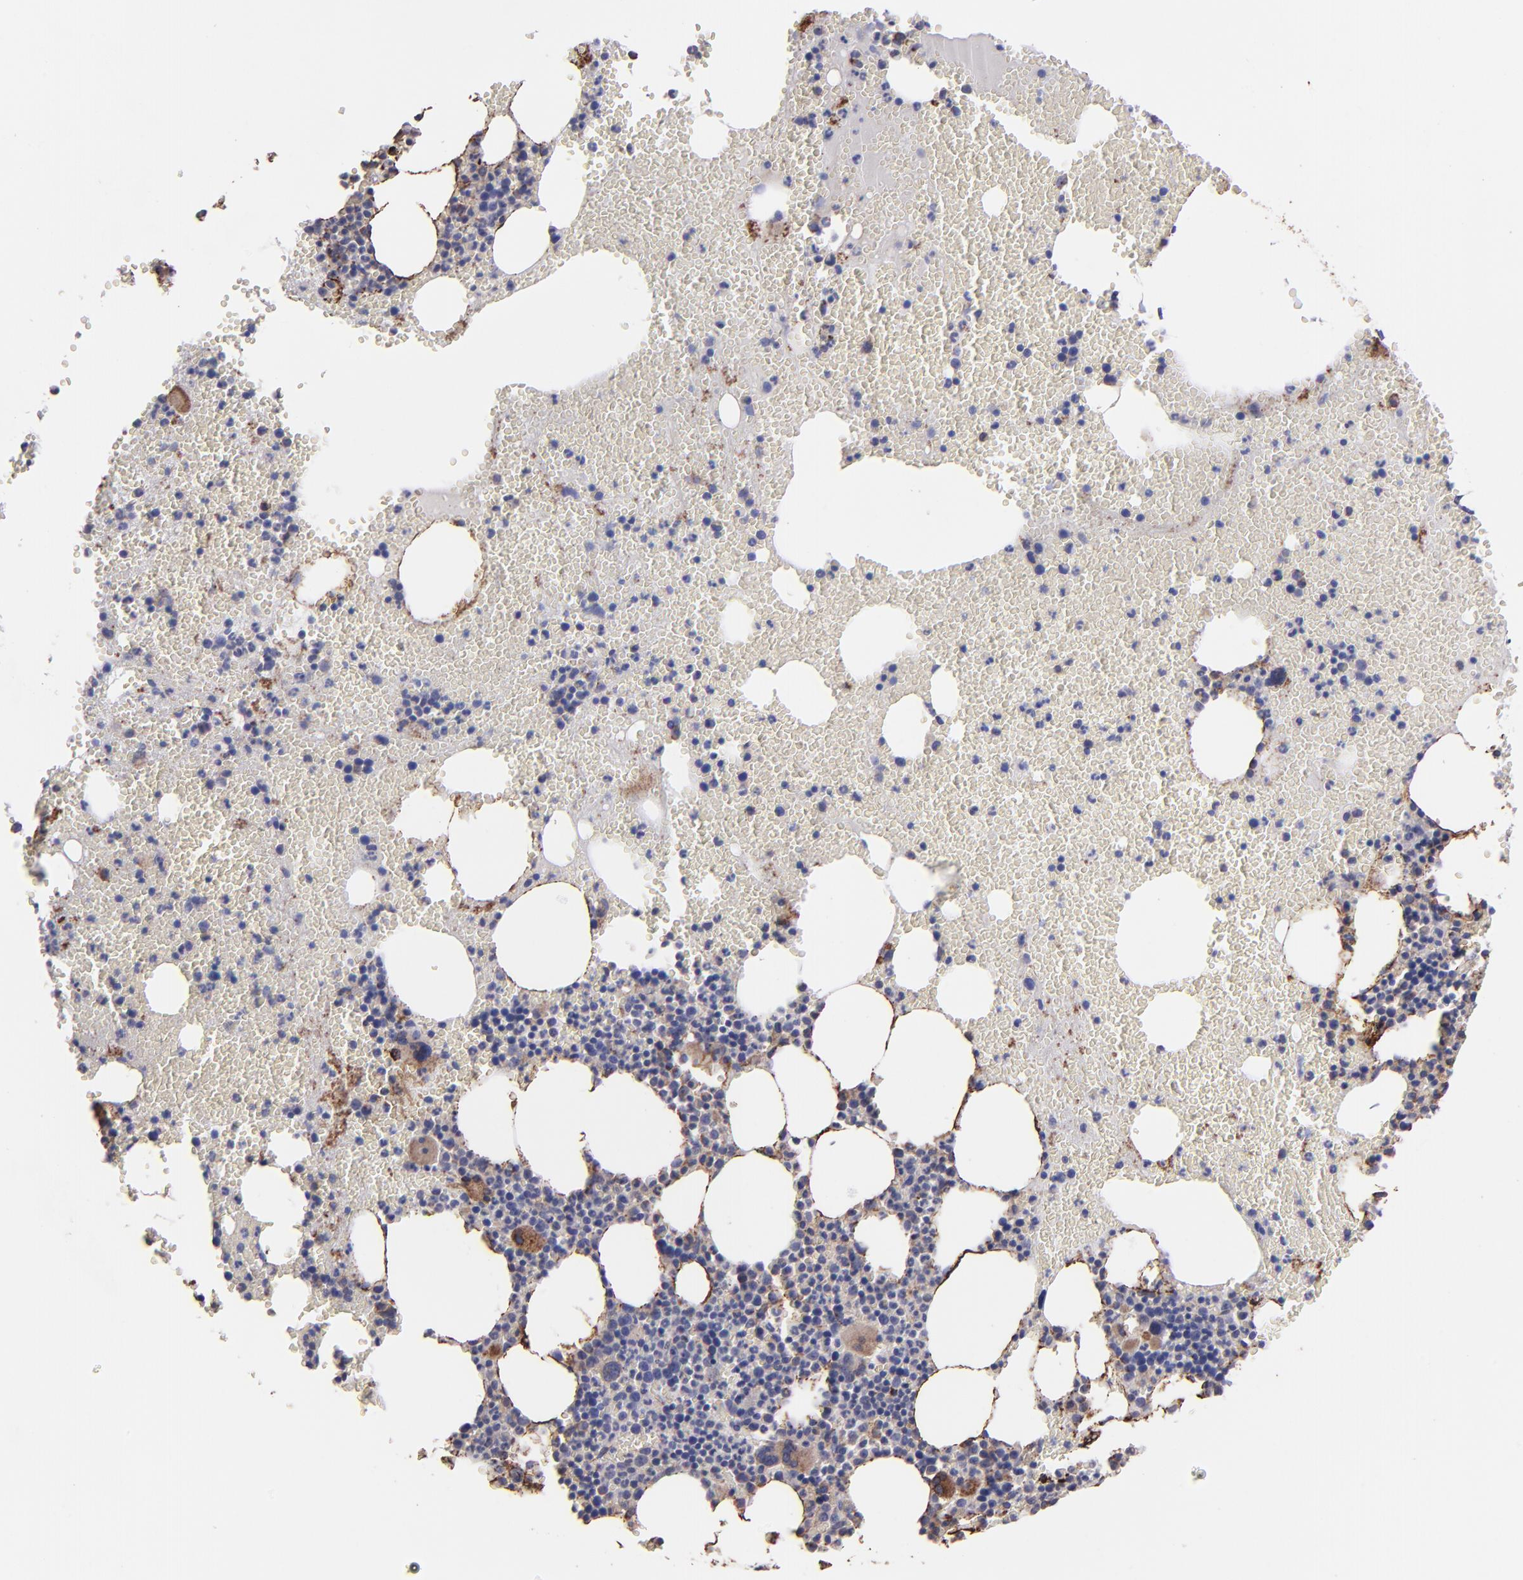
{"staining": {"intensity": "strong", "quantity": "<25%", "location": "cytoplasmic/membranous"}, "tissue": "bone marrow", "cell_type": "Hematopoietic cells", "image_type": "normal", "snomed": [{"axis": "morphology", "description": "Normal tissue, NOS"}, {"axis": "topography", "description": "Bone marrow"}], "caption": "High-magnification brightfield microscopy of unremarkable bone marrow stained with DAB (brown) and counterstained with hematoxylin (blue). hematopoietic cells exhibit strong cytoplasmic/membranous expression is identified in approximately<25% of cells.", "gene": "MAOB", "patient": {"sex": "male", "age": 82}}